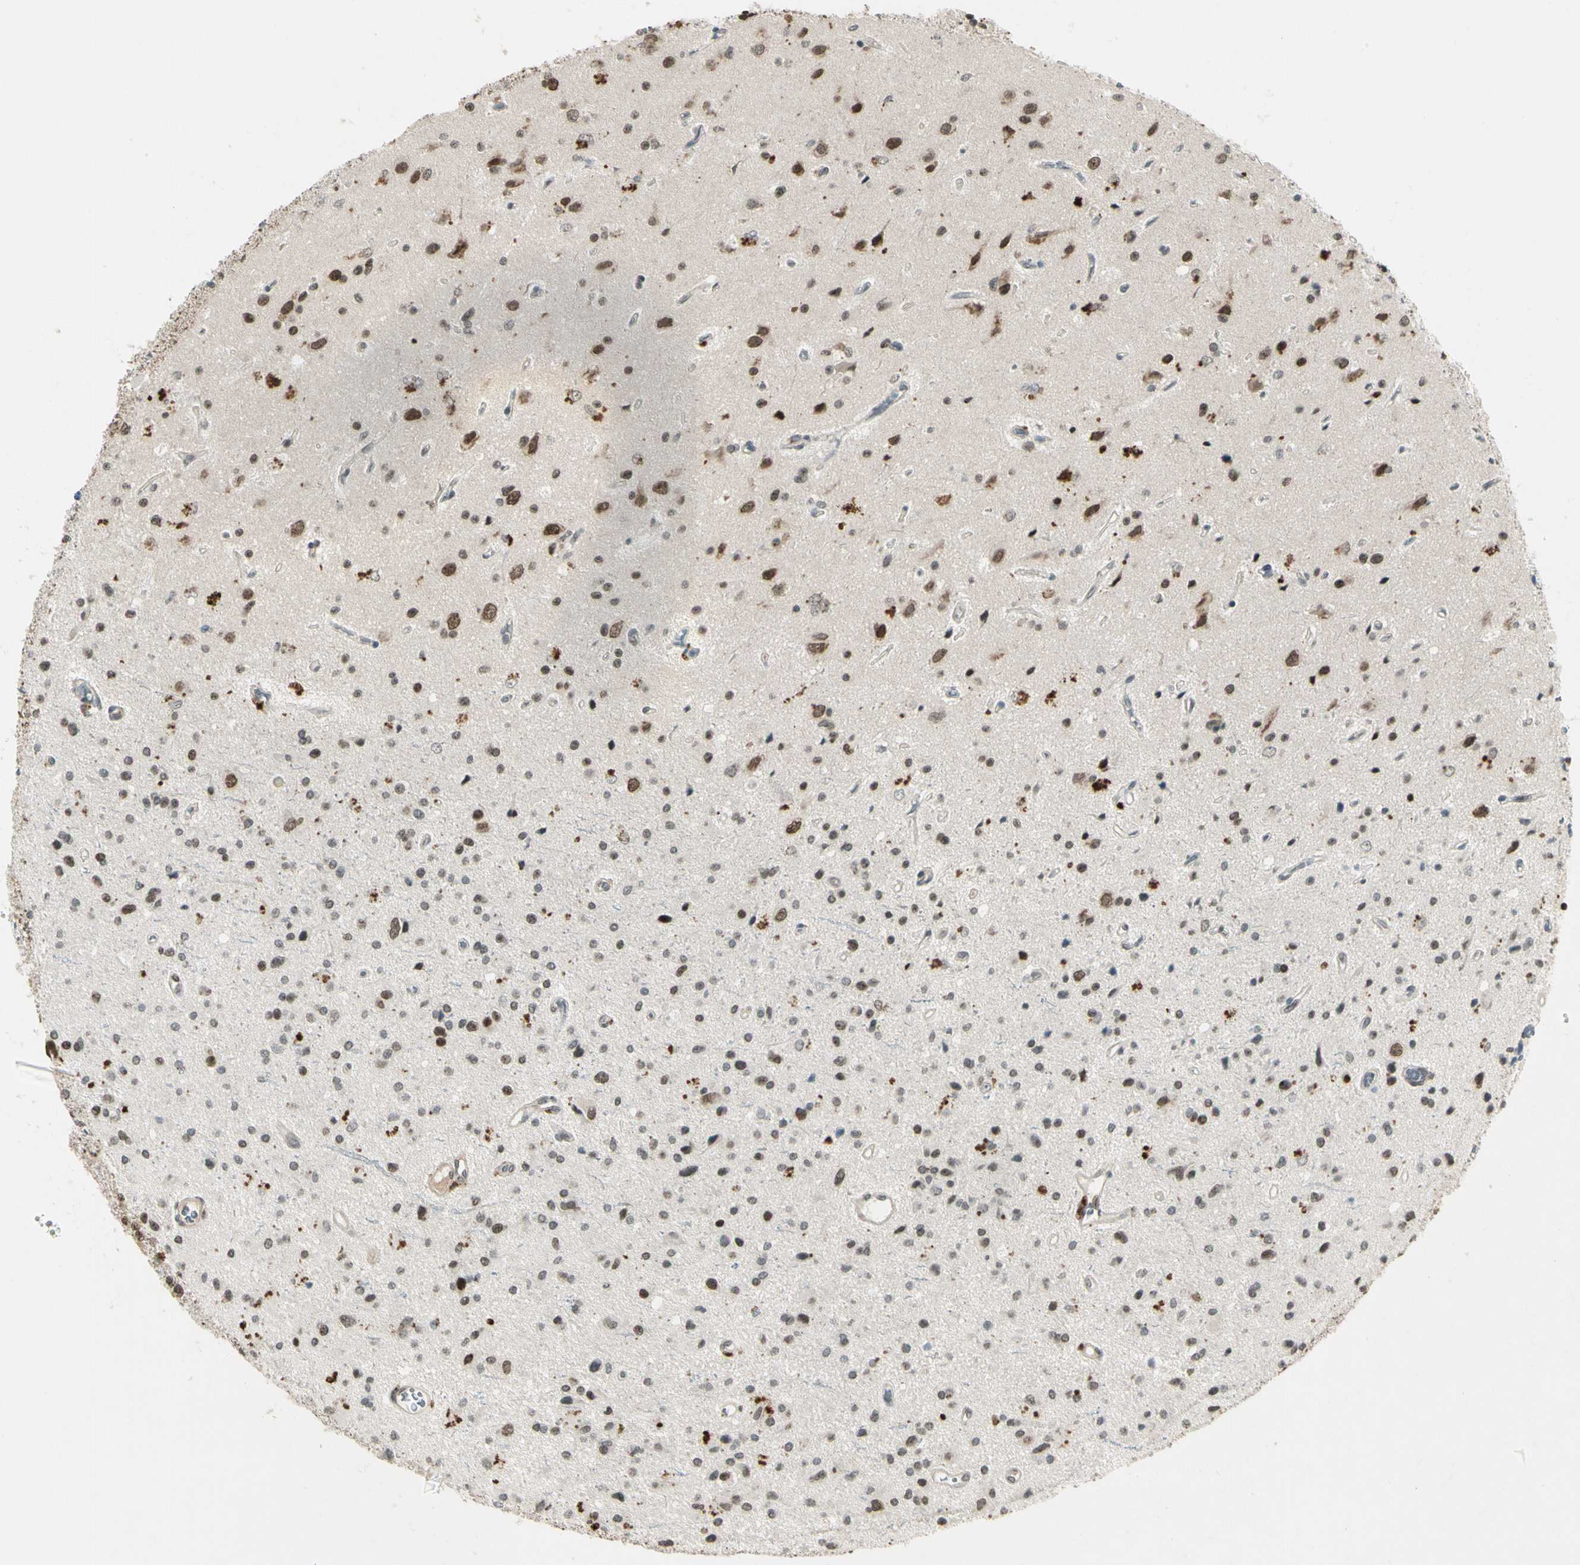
{"staining": {"intensity": "moderate", "quantity": "25%-75%", "location": "nuclear"}, "tissue": "glioma", "cell_type": "Tumor cells", "image_type": "cancer", "snomed": [{"axis": "morphology", "description": "Glioma, malignant, Low grade"}, {"axis": "topography", "description": "Brain"}], "caption": "Immunohistochemical staining of human low-grade glioma (malignant) reveals medium levels of moderate nuclear protein expression in about 25%-75% of tumor cells.", "gene": "GTF3A", "patient": {"sex": "male", "age": 58}}